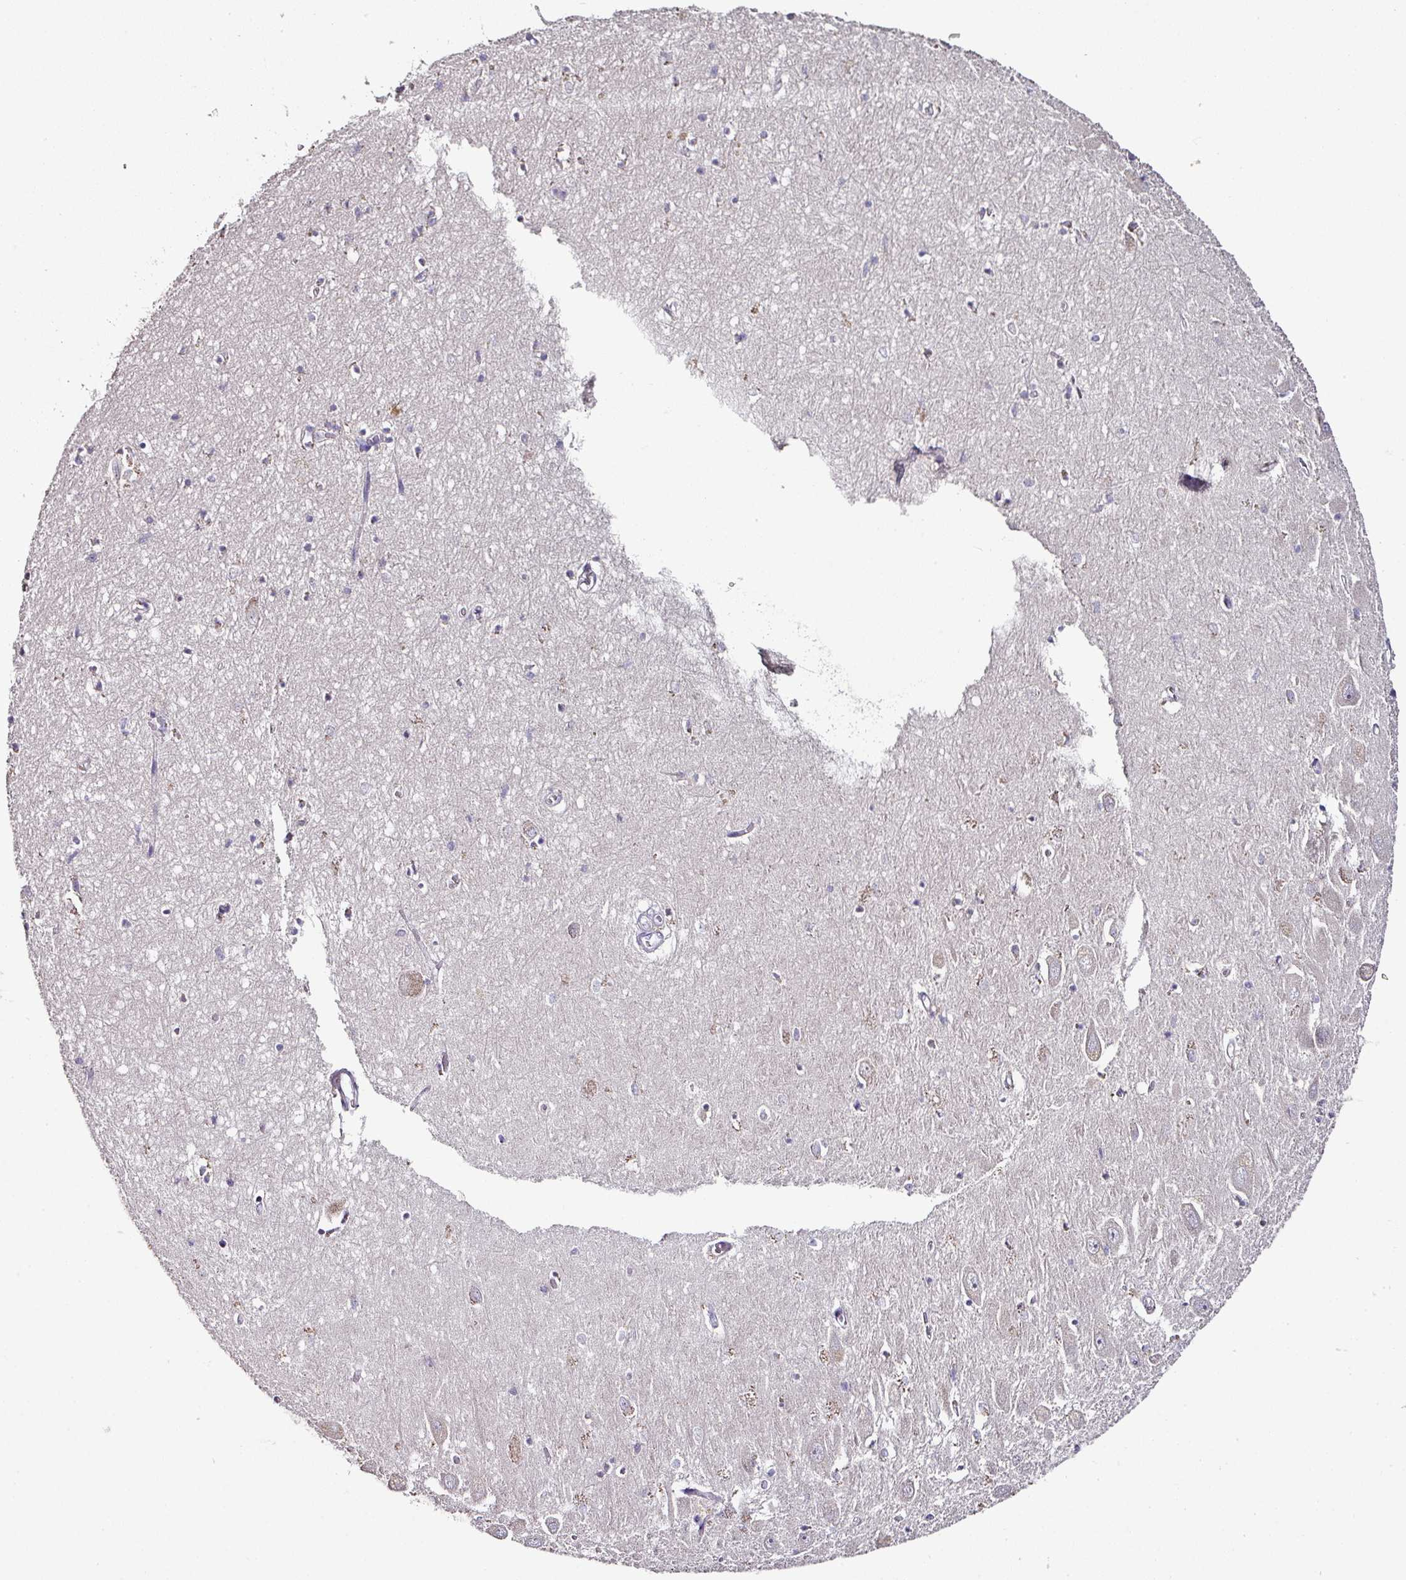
{"staining": {"intensity": "negative", "quantity": "none", "location": "none"}, "tissue": "hippocampus", "cell_type": "Glial cells", "image_type": "normal", "snomed": [{"axis": "morphology", "description": "Normal tissue, NOS"}, {"axis": "topography", "description": "Hippocampus"}], "caption": "A high-resolution micrograph shows IHC staining of benign hippocampus, which demonstrates no significant expression in glial cells.", "gene": "SKIC2", "patient": {"sex": "female", "age": 64}}